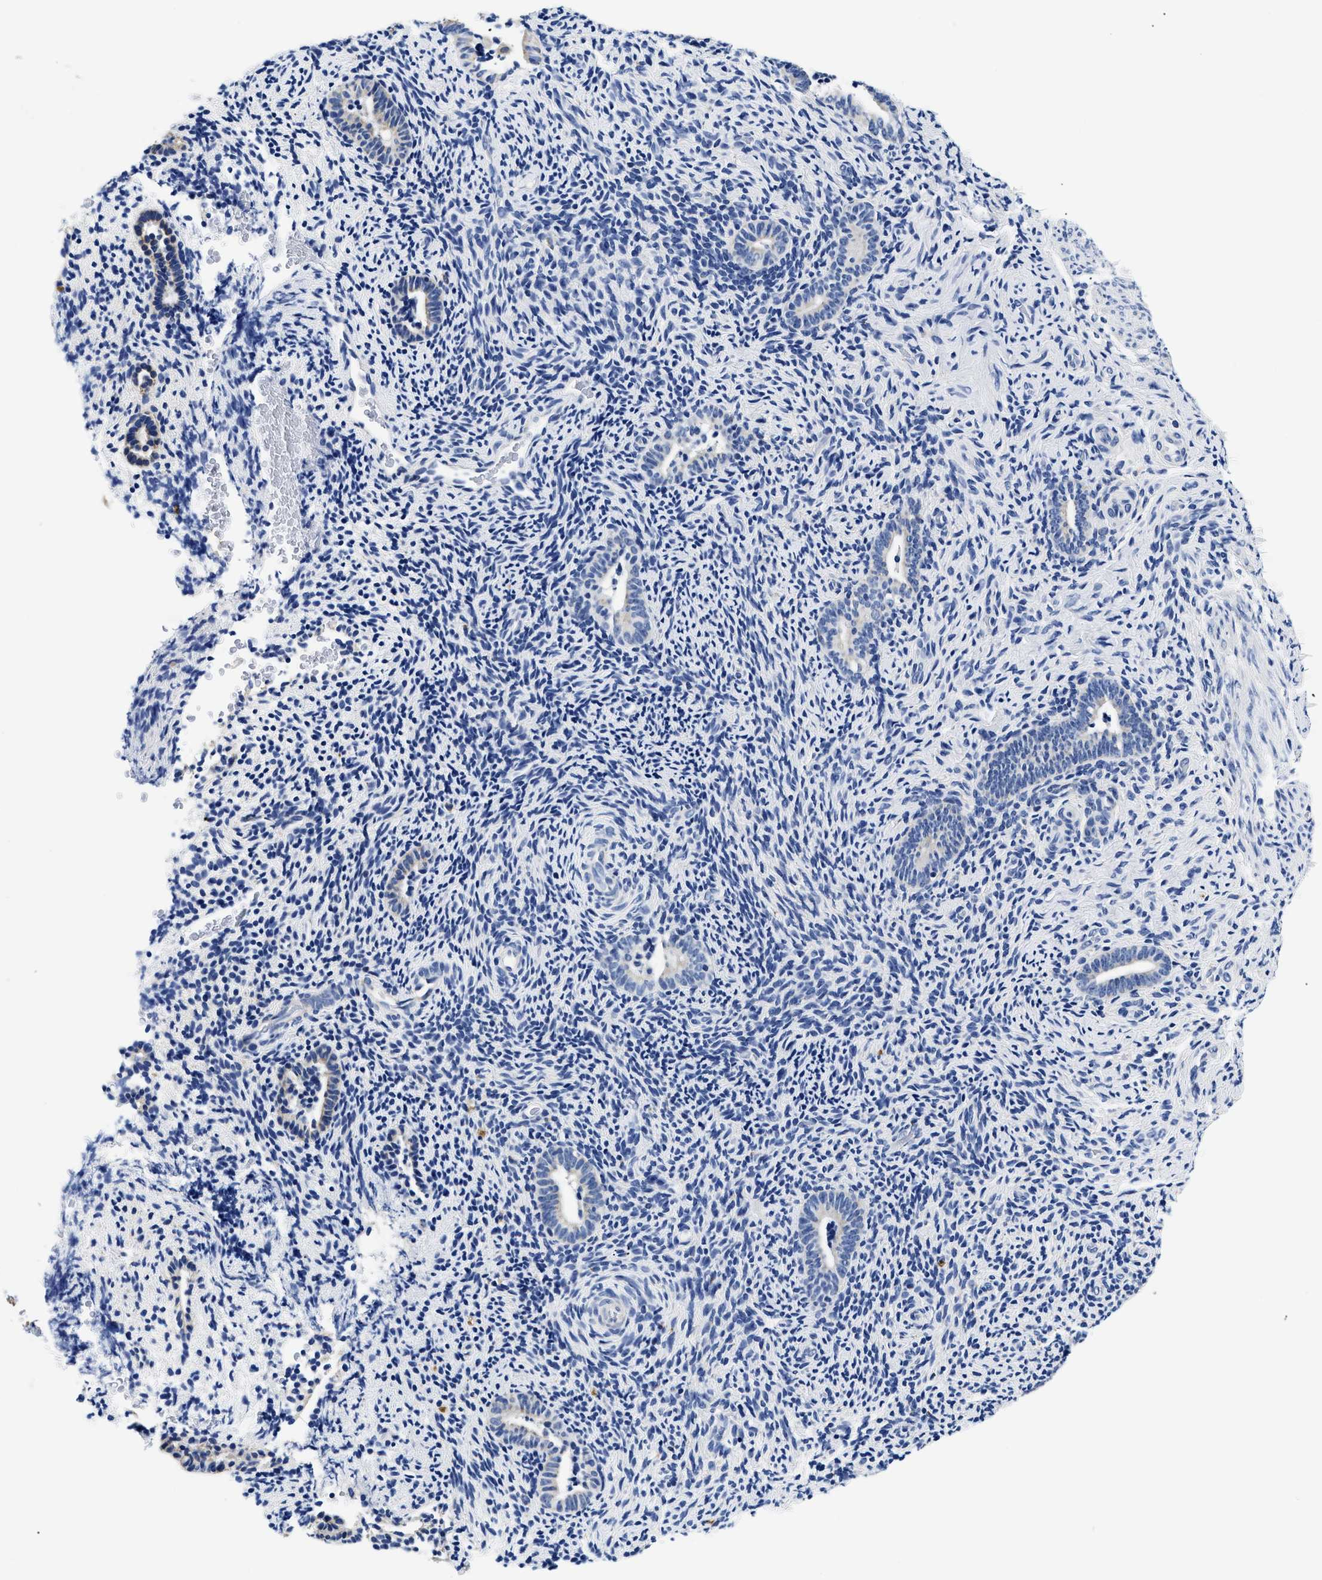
{"staining": {"intensity": "negative", "quantity": "none", "location": "none"}, "tissue": "endometrium", "cell_type": "Cells in endometrial stroma", "image_type": "normal", "snomed": [{"axis": "morphology", "description": "Normal tissue, NOS"}, {"axis": "topography", "description": "Endometrium"}], "caption": "Protein analysis of unremarkable endometrium shows no significant staining in cells in endometrial stroma.", "gene": "MEA1", "patient": {"sex": "female", "age": 51}}